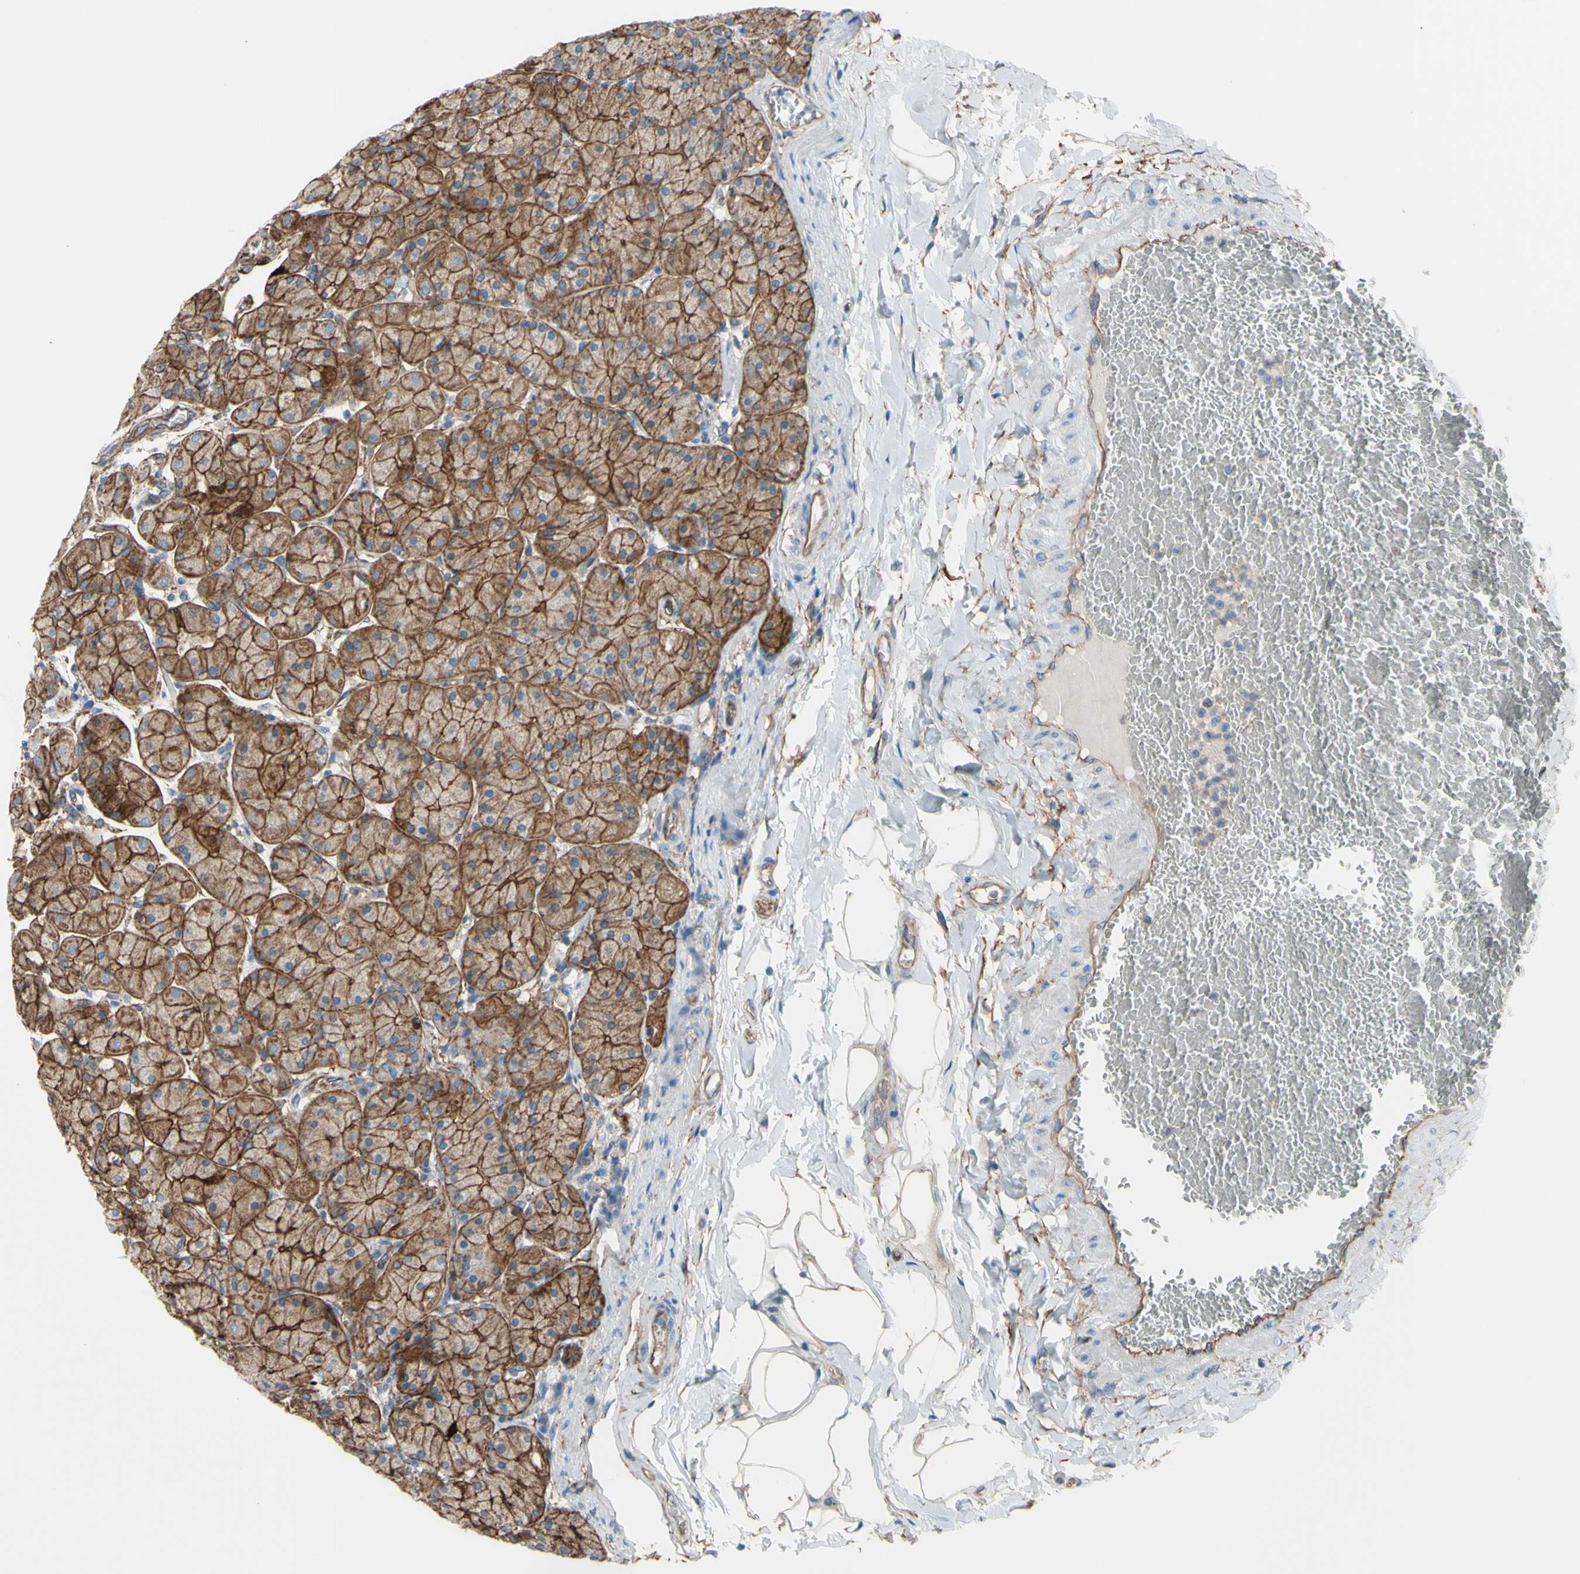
{"staining": {"intensity": "strong", "quantity": ">75%", "location": "cytoplasmic/membranous"}, "tissue": "stomach", "cell_type": "Glandular cells", "image_type": "normal", "snomed": [{"axis": "morphology", "description": "Normal tissue, NOS"}, {"axis": "topography", "description": "Stomach, upper"}], "caption": "A histopathology image of human stomach stained for a protein exhibits strong cytoplasmic/membranous brown staining in glandular cells. (DAB (3,3'-diaminobenzidine) = brown stain, brightfield microscopy at high magnification).", "gene": "TPBG", "patient": {"sex": "female", "age": 56}}